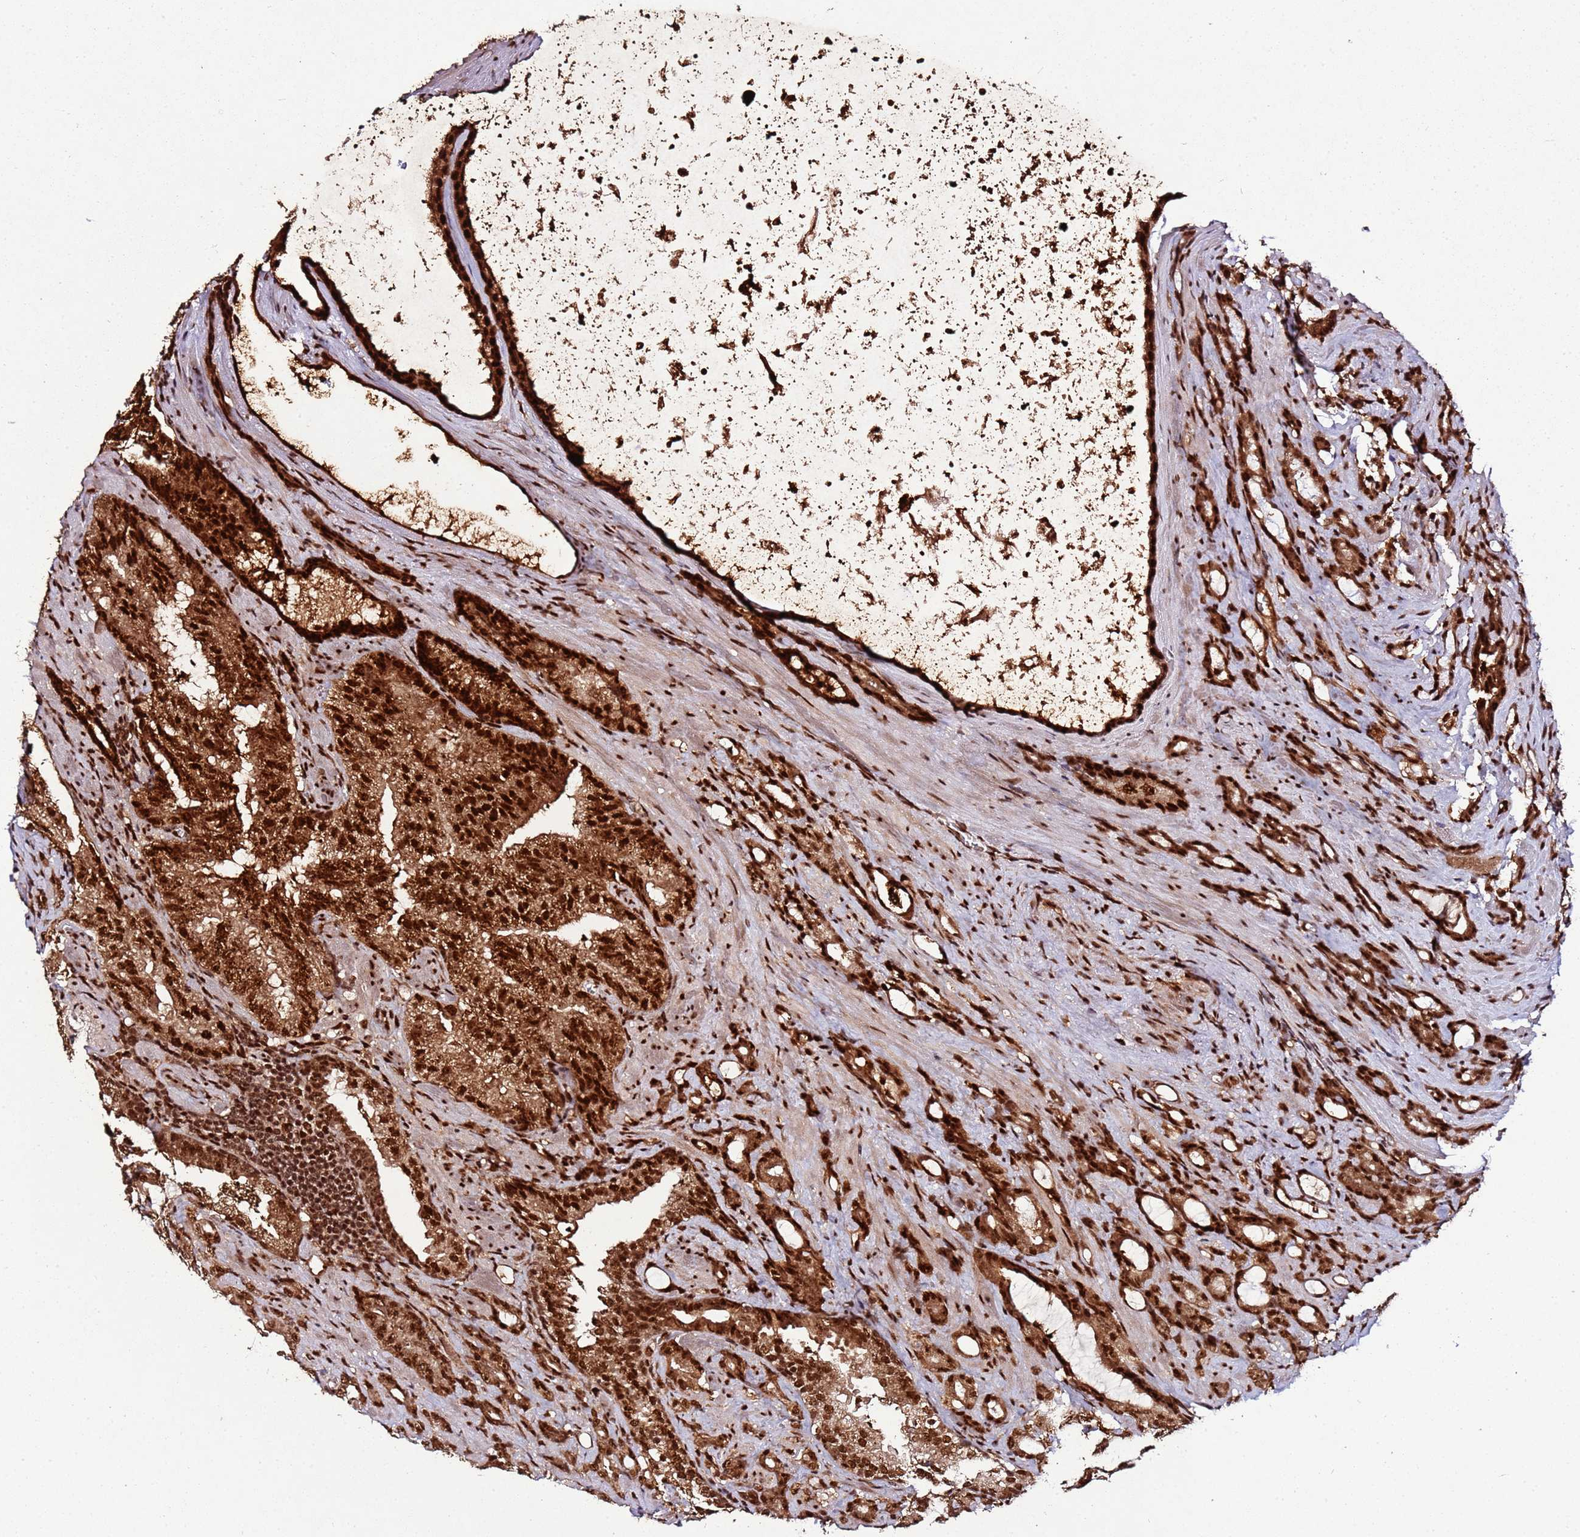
{"staining": {"intensity": "strong", "quantity": ">75%", "location": "cytoplasmic/membranous,nuclear"}, "tissue": "prostate cancer", "cell_type": "Tumor cells", "image_type": "cancer", "snomed": [{"axis": "morphology", "description": "Adenocarcinoma, High grade"}, {"axis": "topography", "description": "Prostate"}], "caption": "Protein expression analysis of prostate cancer (adenocarcinoma (high-grade)) reveals strong cytoplasmic/membranous and nuclear expression in approximately >75% of tumor cells. Nuclei are stained in blue.", "gene": "XRN2", "patient": {"sex": "male", "age": 72}}